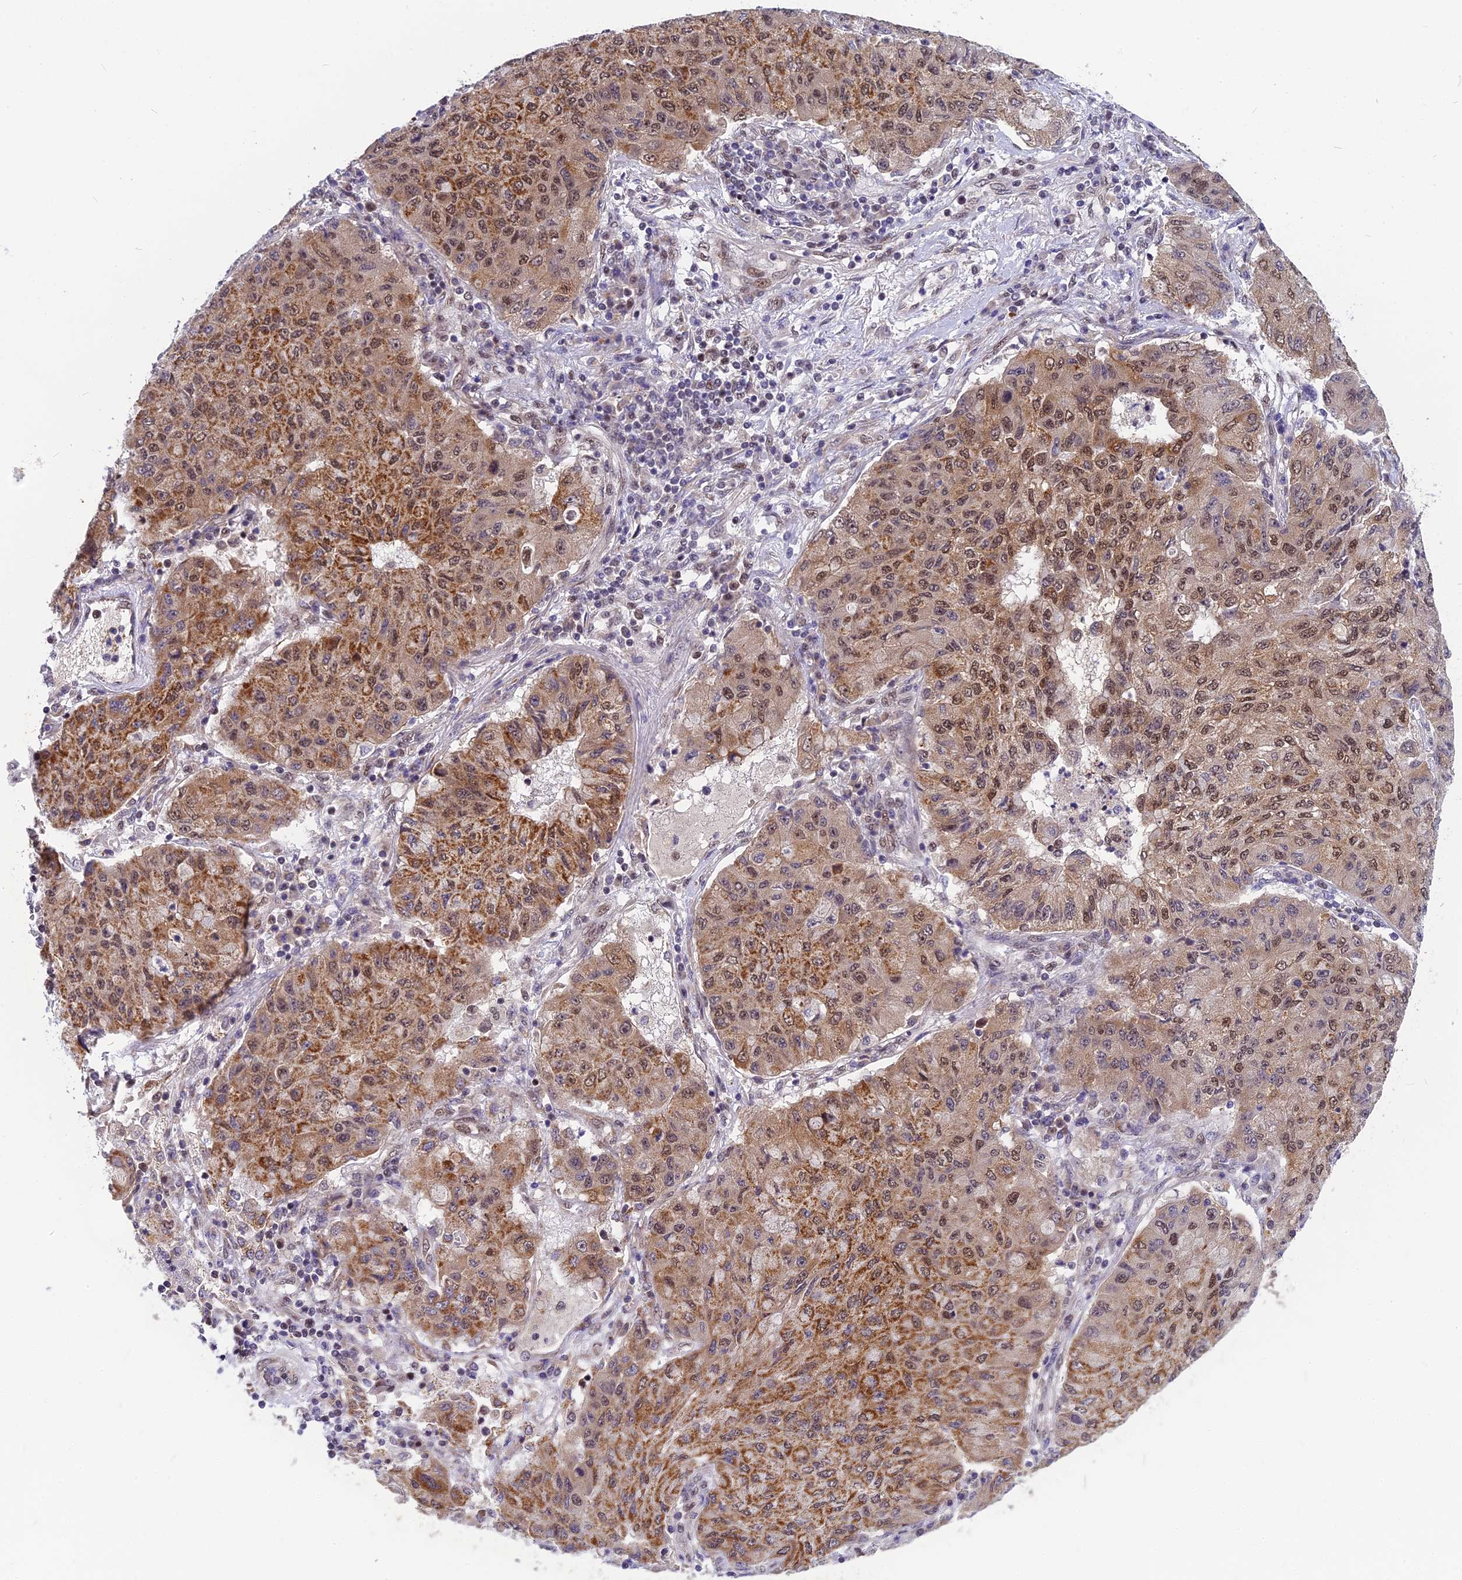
{"staining": {"intensity": "moderate", "quantity": "25%-75%", "location": "cytoplasmic/membranous,nuclear"}, "tissue": "lung cancer", "cell_type": "Tumor cells", "image_type": "cancer", "snomed": [{"axis": "morphology", "description": "Squamous cell carcinoma, NOS"}, {"axis": "topography", "description": "Lung"}], "caption": "There is medium levels of moderate cytoplasmic/membranous and nuclear positivity in tumor cells of squamous cell carcinoma (lung), as demonstrated by immunohistochemical staining (brown color).", "gene": "CMC1", "patient": {"sex": "male", "age": 74}}